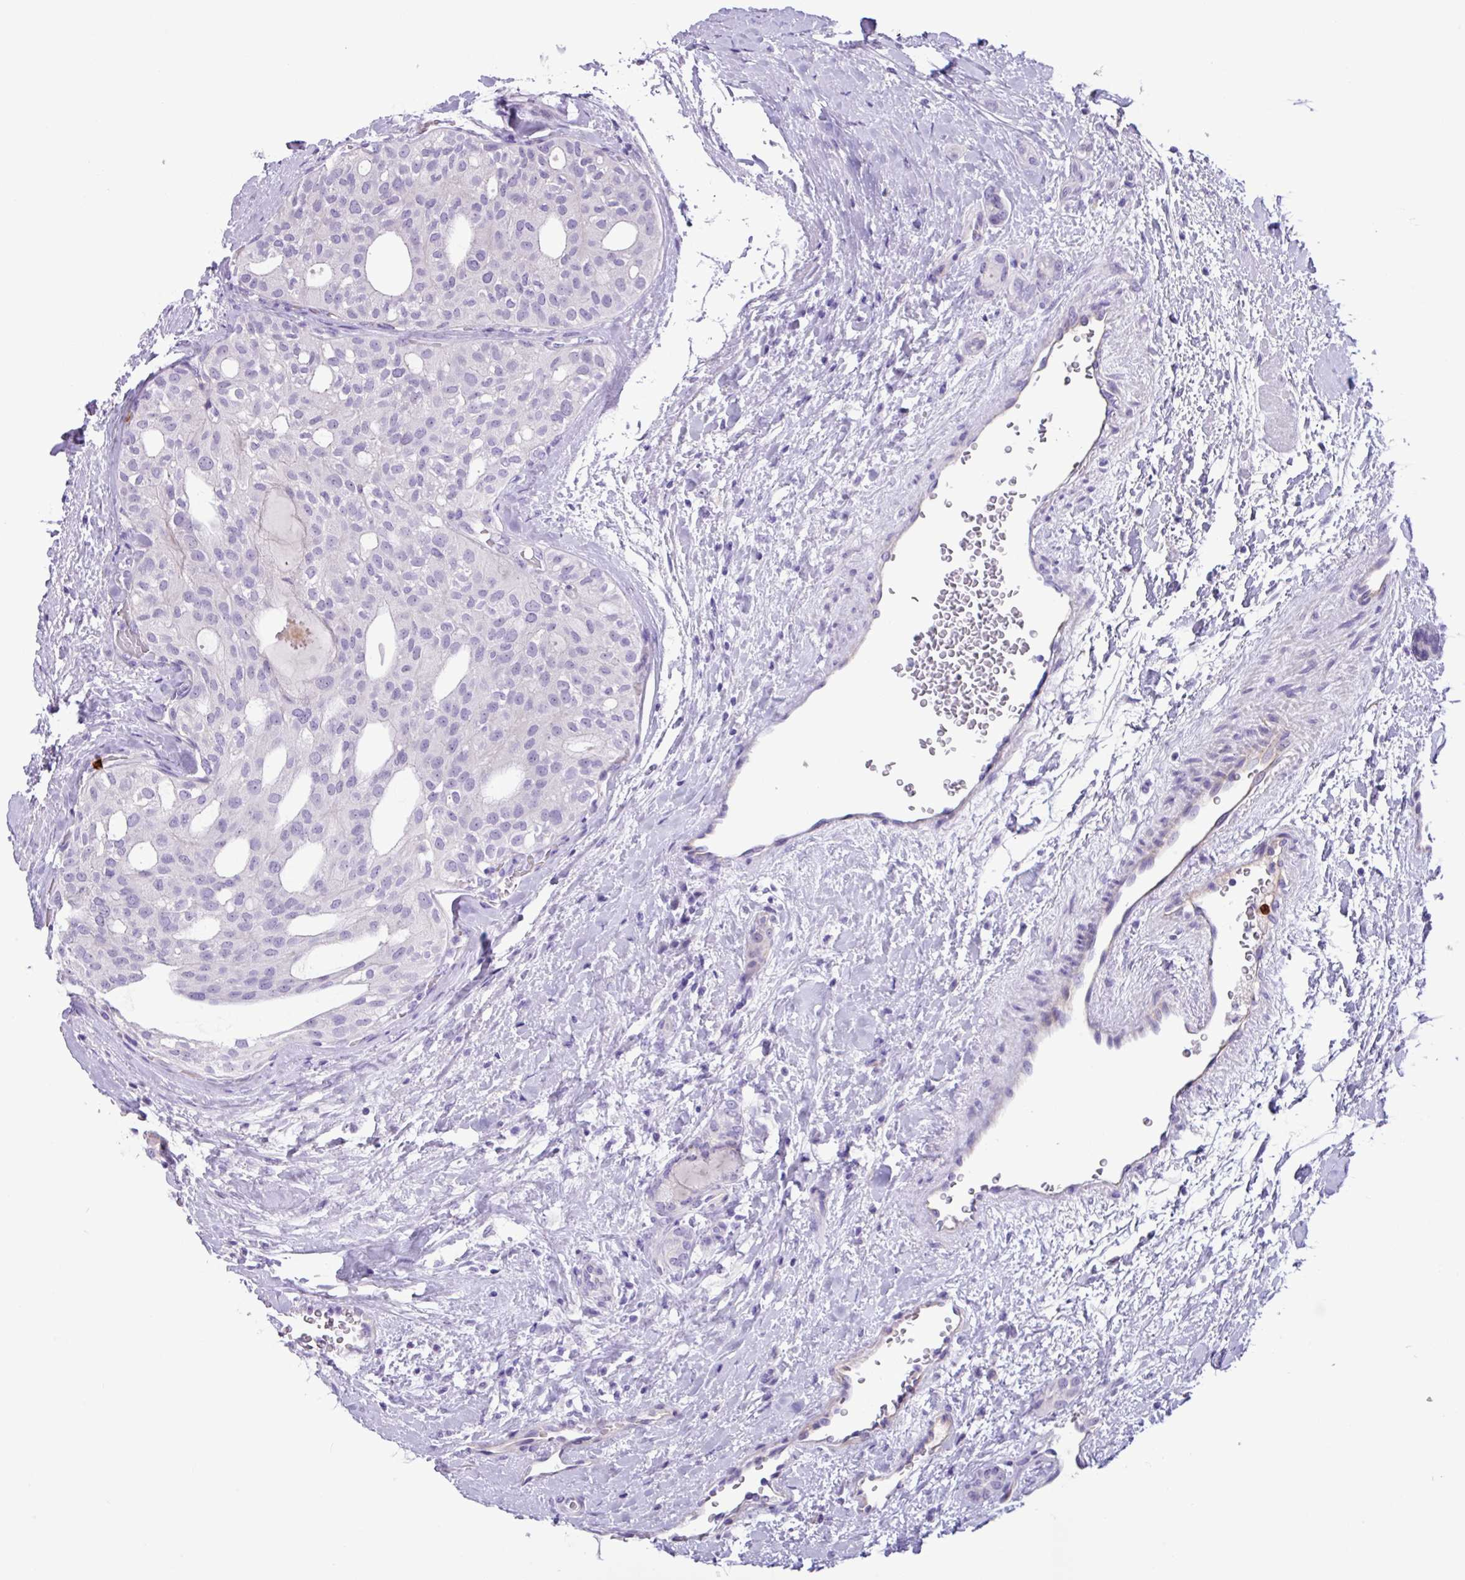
{"staining": {"intensity": "negative", "quantity": "none", "location": "none"}, "tissue": "thyroid cancer", "cell_type": "Tumor cells", "image_type": "cancer", "snomed": [{"axis": "morphology", "description": "Follicular adenoma carcinoma, NOS"}, {"axis": "topography", "description": "Thyroid gland"}], "caption": "Photomicrograph shows no significant protein staining in tumor cells of thyroid follicular adenoma carcinoma. (DAB immunohistochemistry visualized using brightfield microscopy, high magnification).", "gene": "MRM2", "patient": {"sex": "male", "age": 75}}